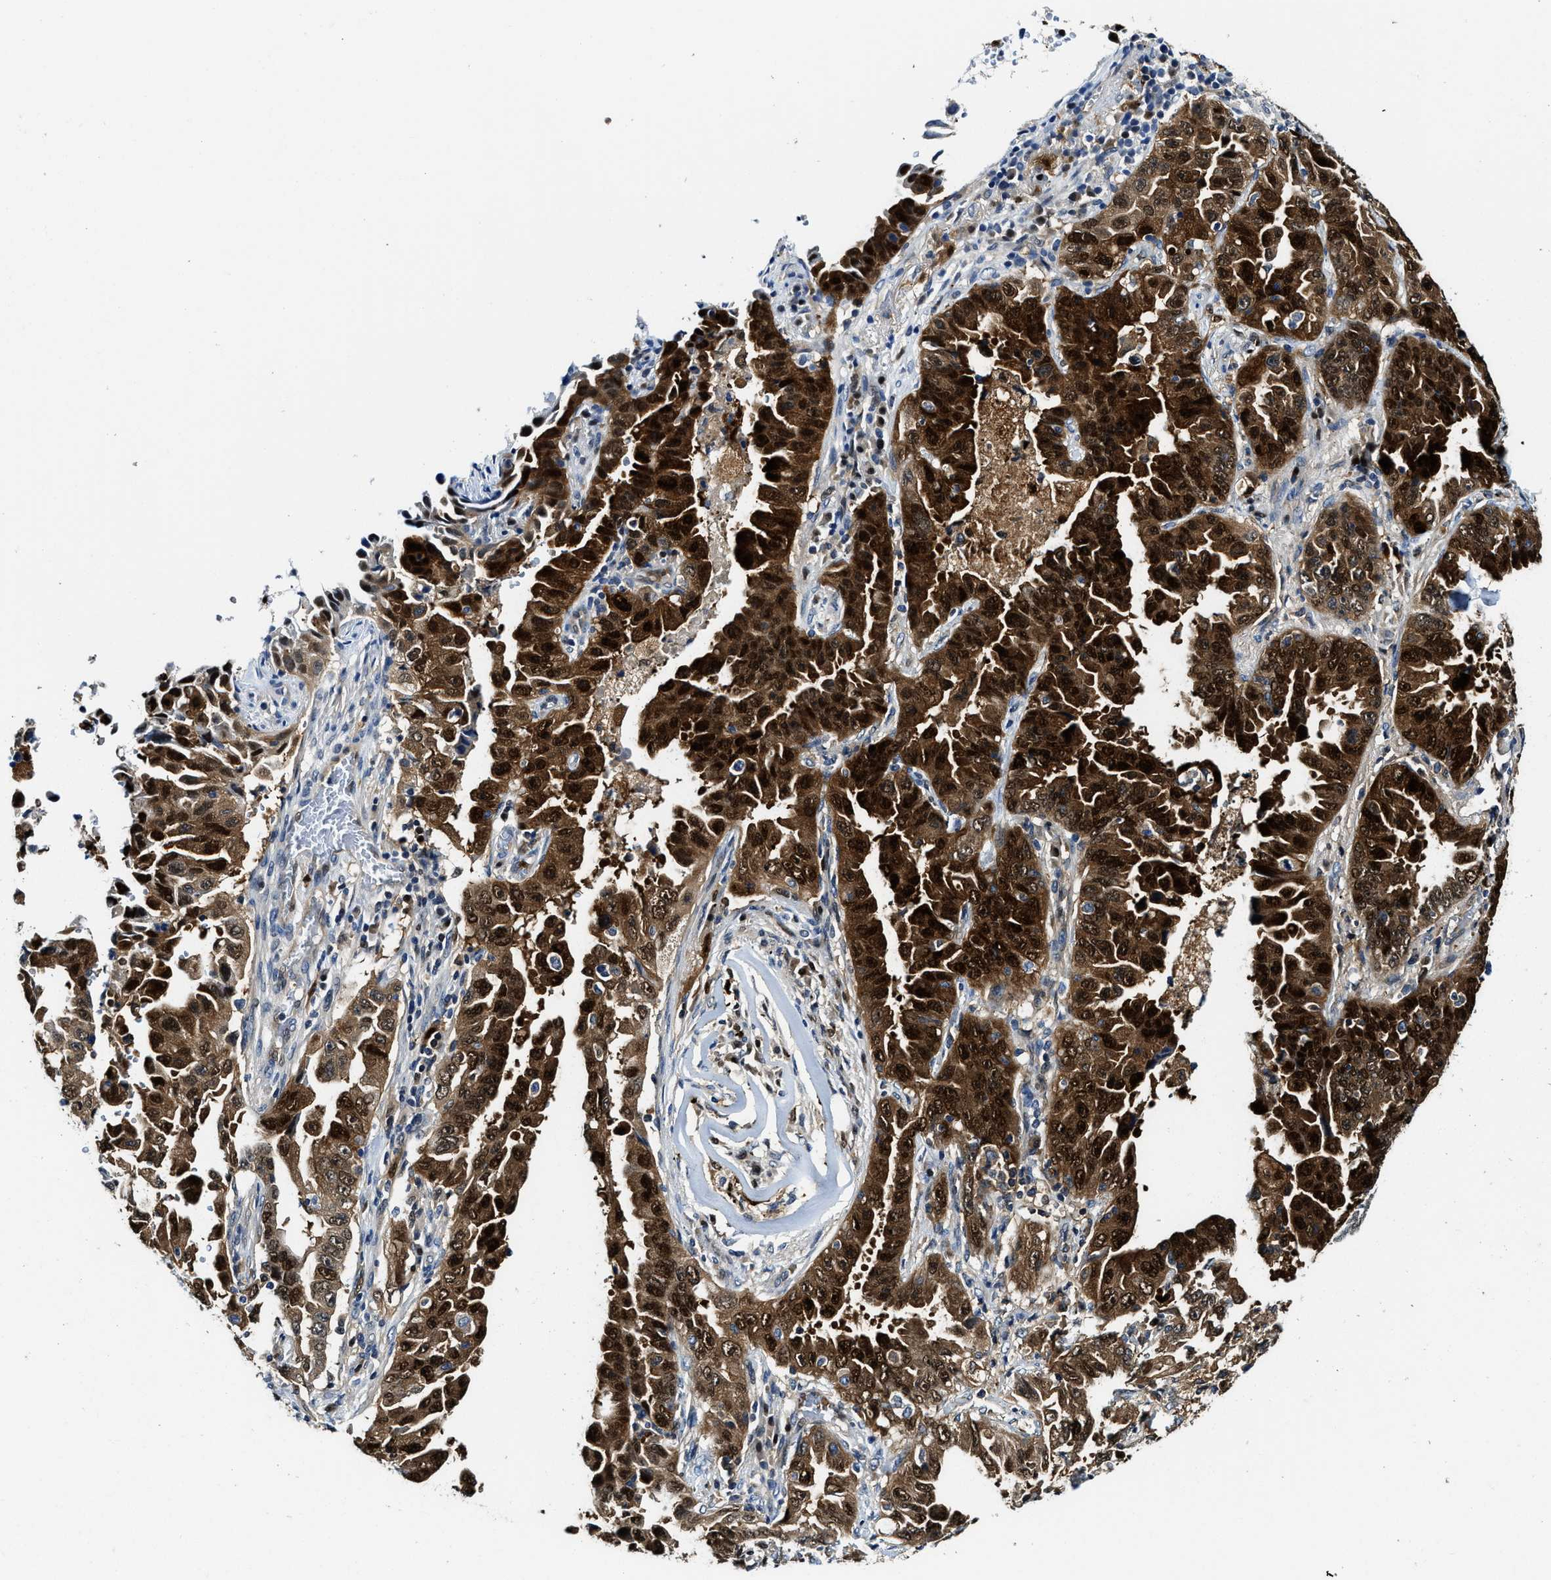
{"staining": {"intensity": "strong", "quantity": ">75%", "location": "cytoplasmic/membranous,nuclear"}, "tissue": "lung cancer", "cell_type": "Tumor cells", "image_type": "cancer", "snomed": [{"axis": "morphology", "description": "Adenocarcinoma, NOS"}, {"axis": "topography", "description": "Lung"}], "caption": "The photomicrograph displays a brown stain indicating the presence of a protein in the cytoplasmic/membranous and nuclear of tumor cells in adenocarcinoma (lung).", "gene": "LTA4H", "patient": {"sex": "female", "age": 51}}